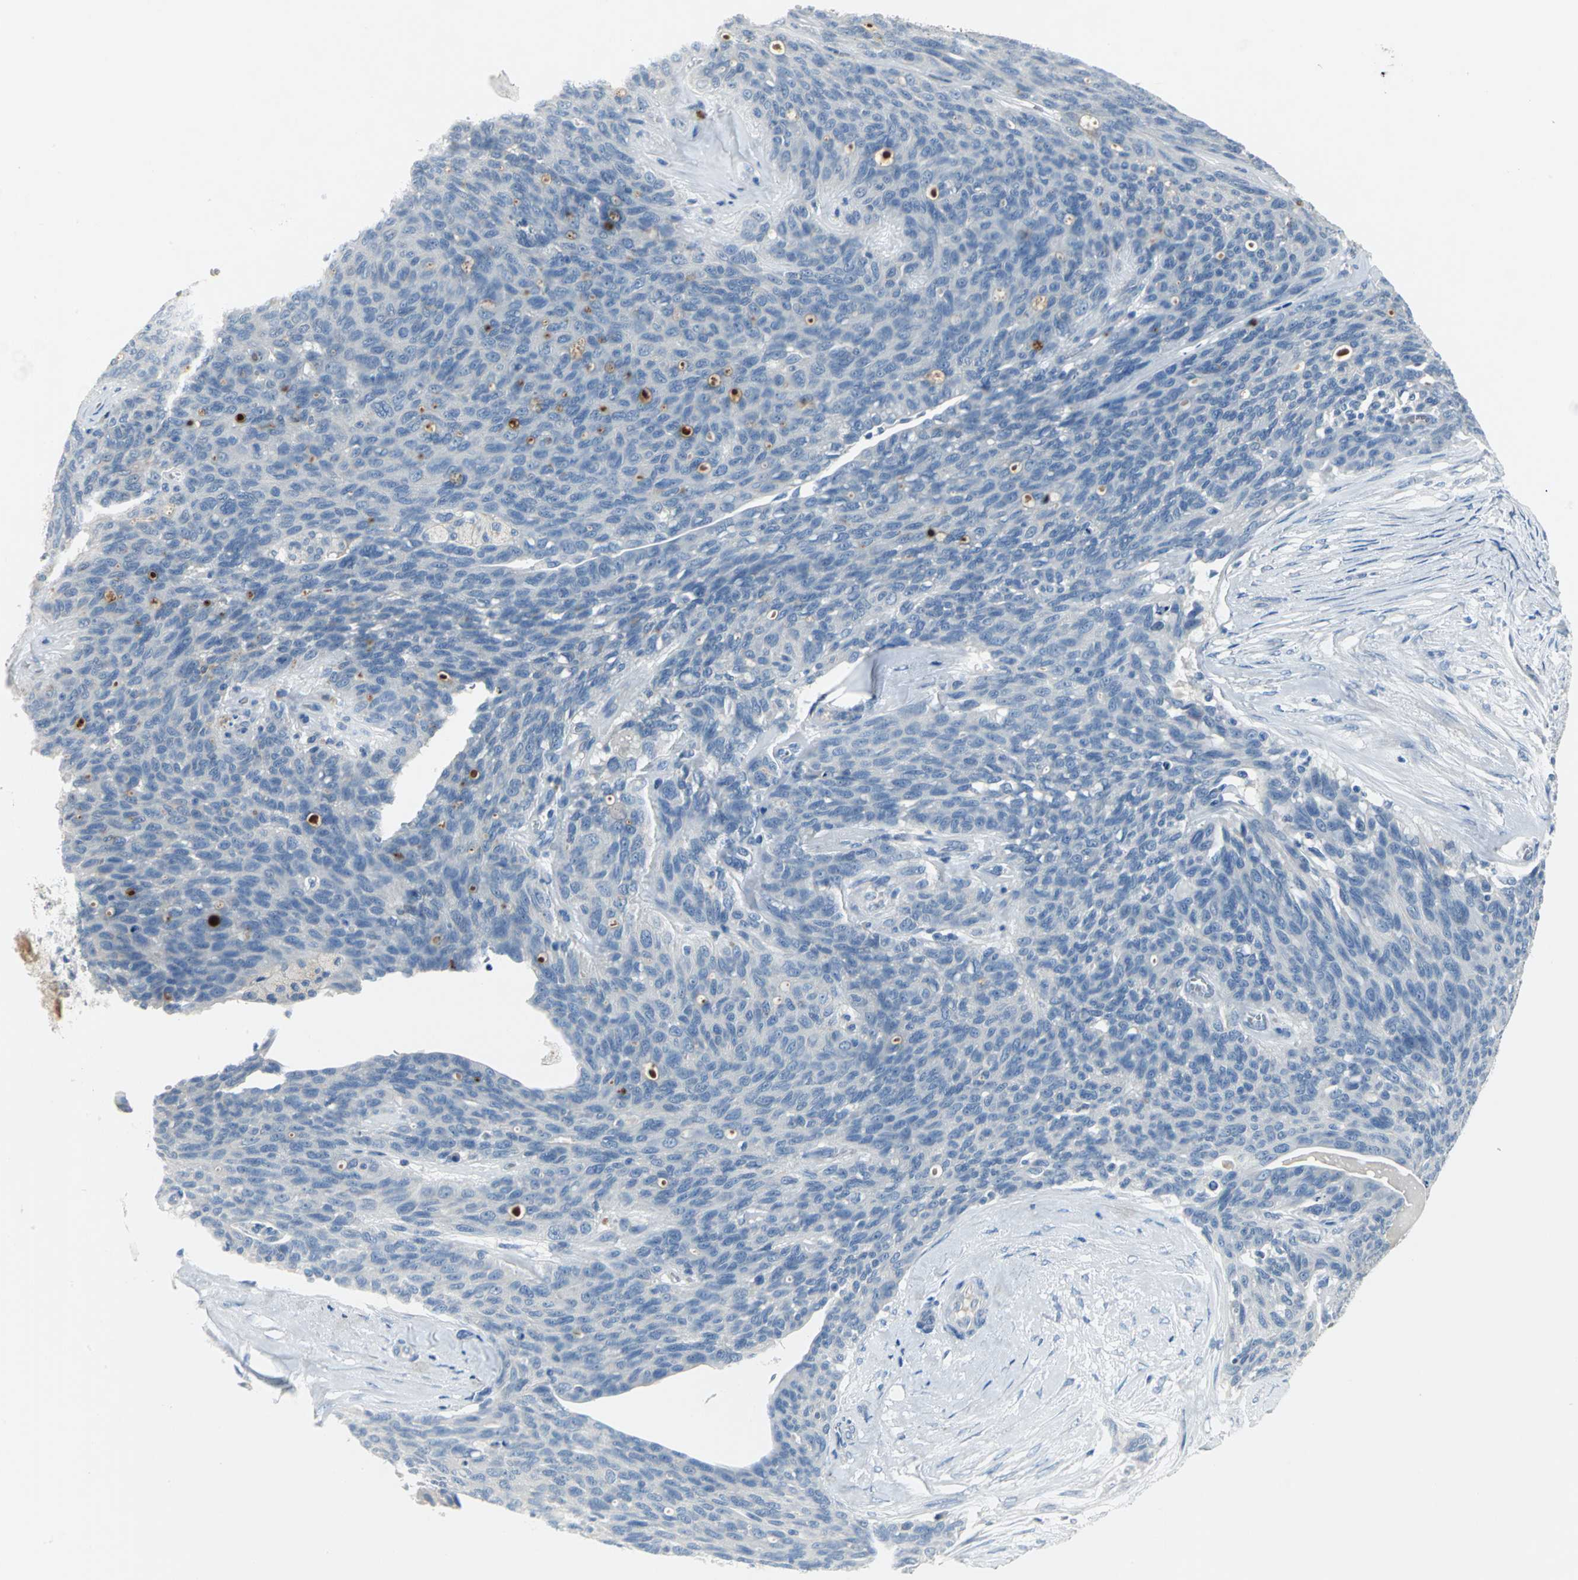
{"staining": {"intensity": "strong", "quantity": "<25%", "location": "cytoplasmic/membranous"}, "tissue": "ovarian cancer", "cell_type": "Tumor cells", "image_type": "cancer", "snomed": [{"axis": "morphology", "description": "Carcinoma, endometroid"}, {"axis": "topography", "description": "Ovary"}], "caption": "An image showing strong cytoplasmic/membranous expression in about <25% of tumor cells in ovarian cancer, as visualized by brown immunohistochemical staining.", "gene": "PTGDS", "patient": {"sex": "female", "age": 60}}